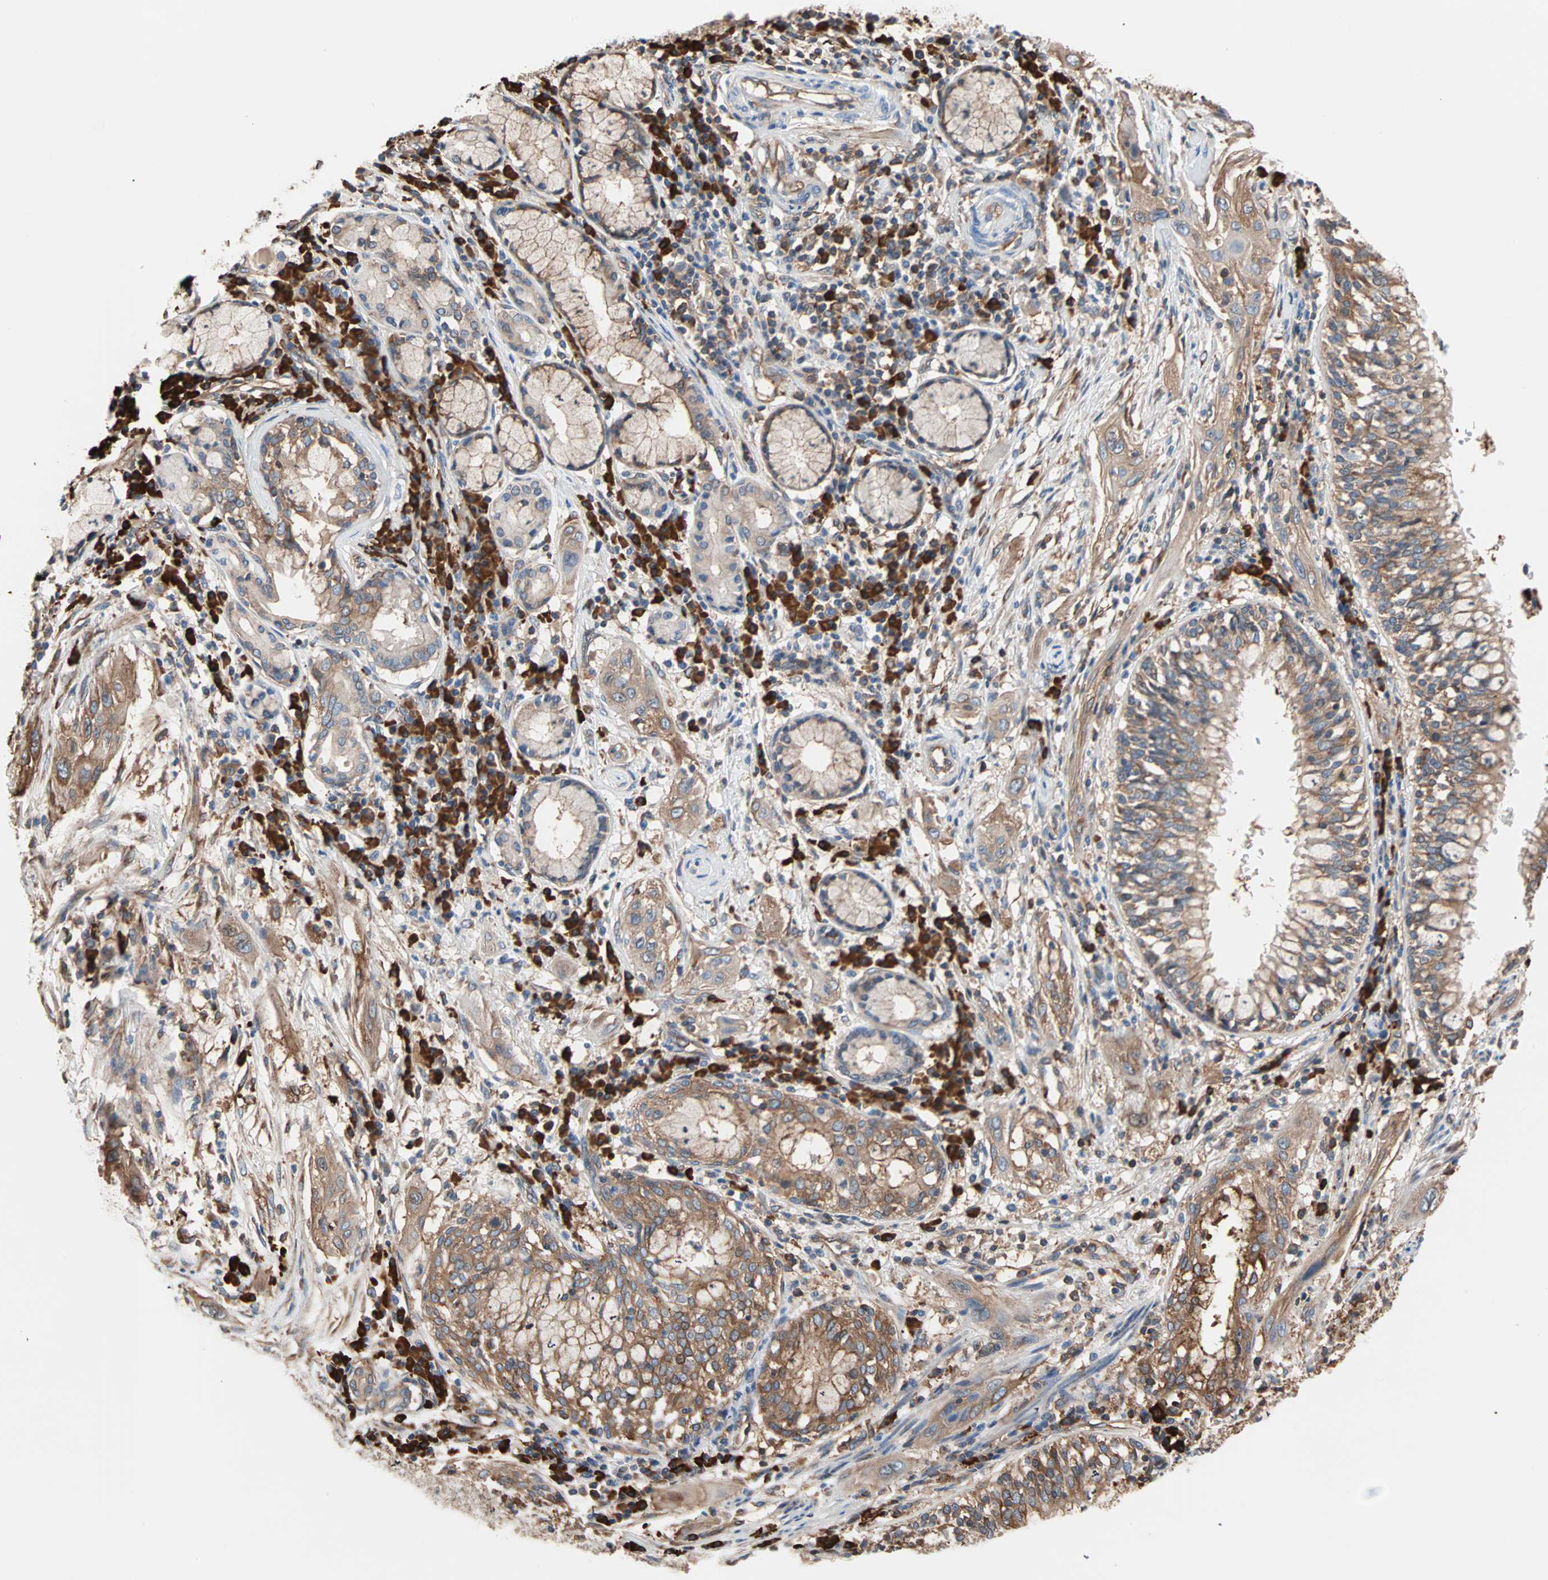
{"staining": {"intensity": "moderate", "quantity": ">75%", "location": "cytoplasmic/membranous"}, "tissue": "lung cancer", "cell_type": "Tumor cells", "image_type": "cancer", "snomed": [{"axis": "morphology", "description": "Squamous cell carcinoma, NOS"}, {"axis": "topography", "description": "Lung"}], "caption": "Human lung cancer stained with a protein marker displays moderate staining in tumor cells.", "gene": "EEF2", "patient": {"sex": "female", "age": 47}}